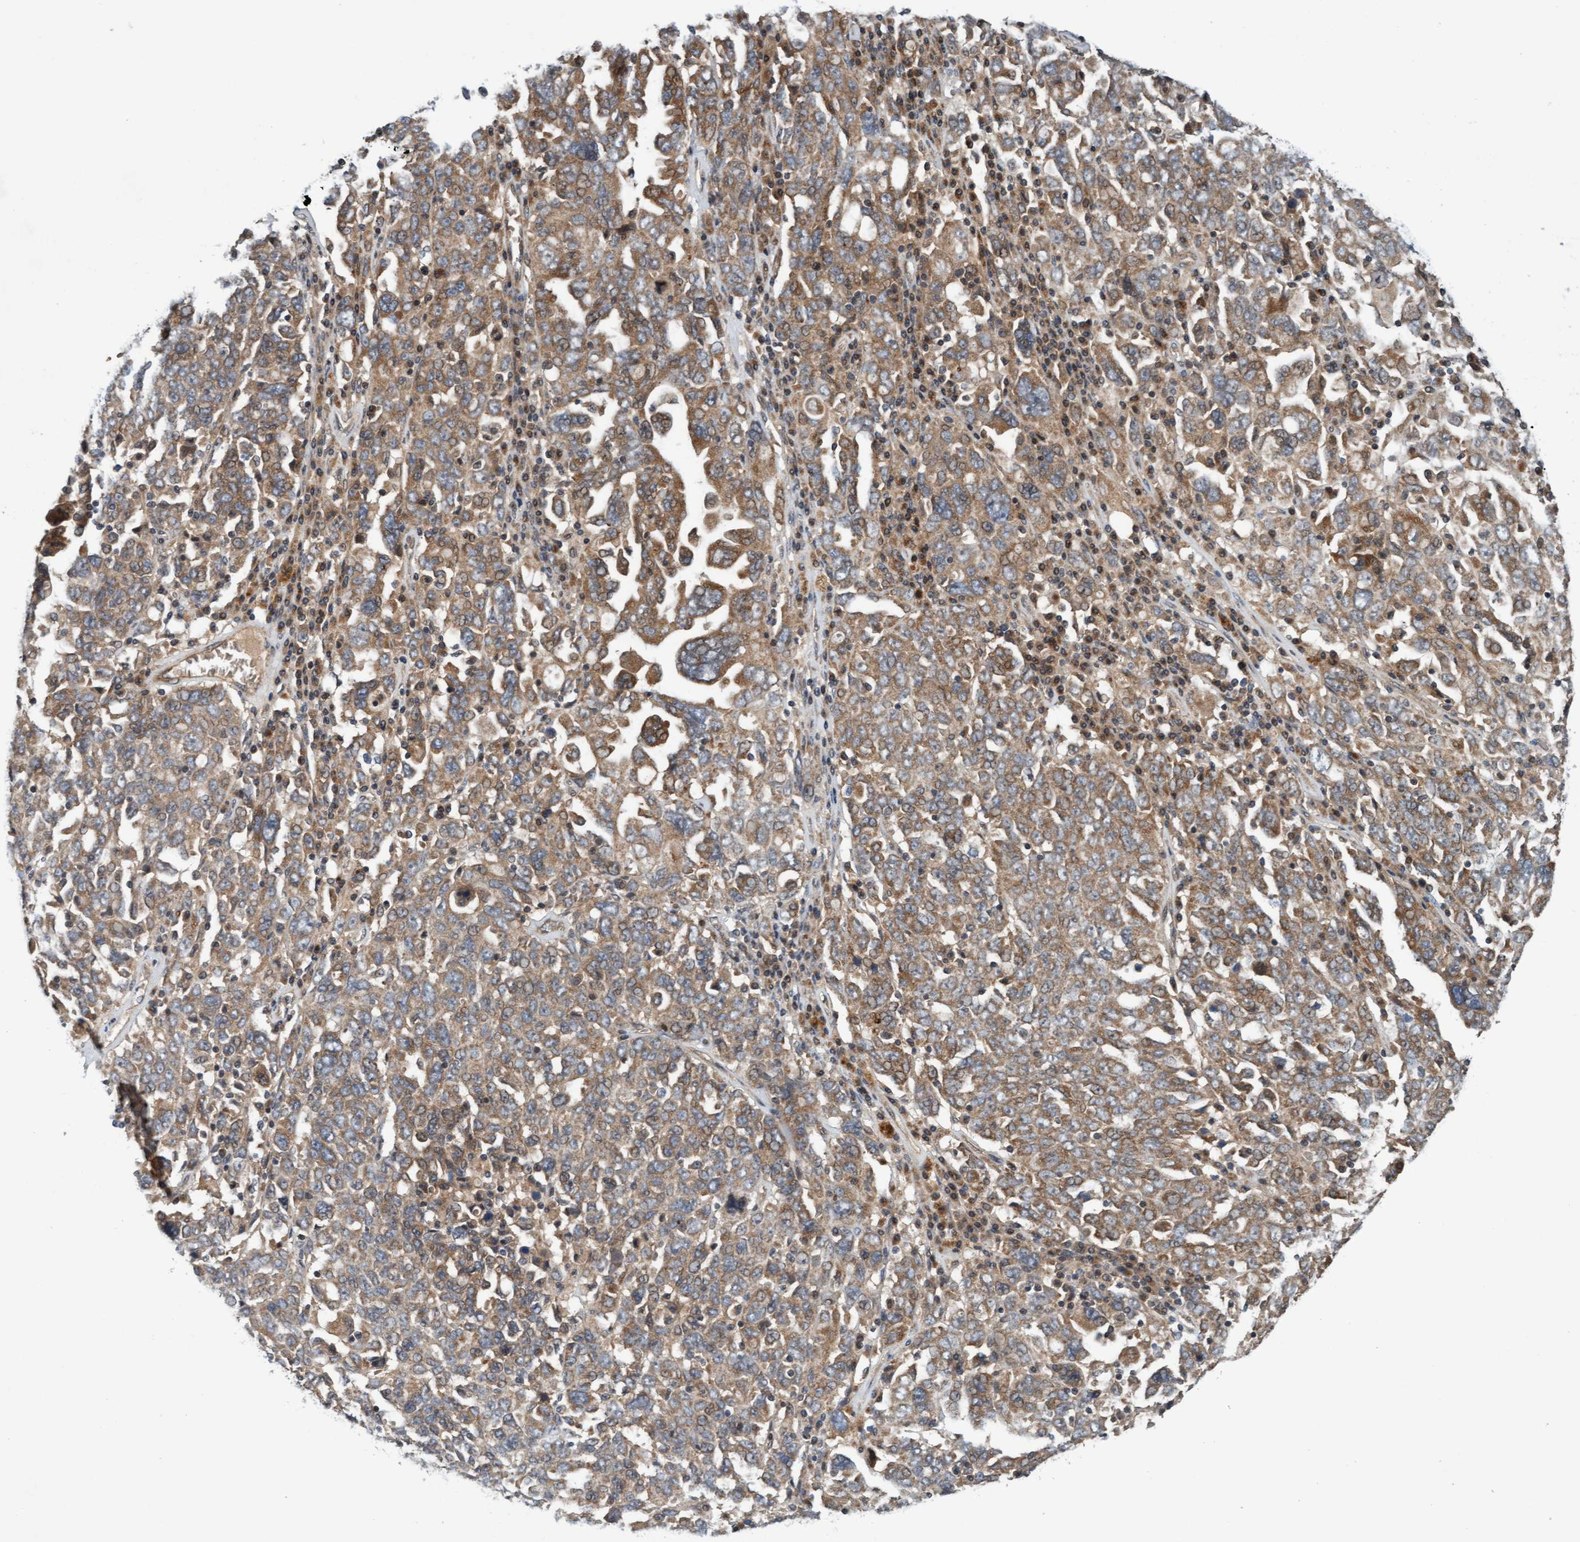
{"staining": {"intensity": "moderate", "quantity": "25%-75%", "location": "cytoplasmic/membranous,nuclear"}, "tissue": "ovarian cancer", "cell_type": "Tumor cells", "image_type": "cancer", "snomed": [{"axis": "morphology", "description": "Carcinoma, endometroid"}, {"axis": "topography", "description": "Ovary"}], "caption": "A brown stain labels moderate cytoplasmic/membranous and nuclear staining of a protein in human ovarian endometroid carcinoma tumor cells. Using DAB (brown) and hematoxylin (blue) stains, captured at high magnification using brightfield microscopy.", "gene": "MLXIP", "patient": {"sex": "female", "age": 62}}